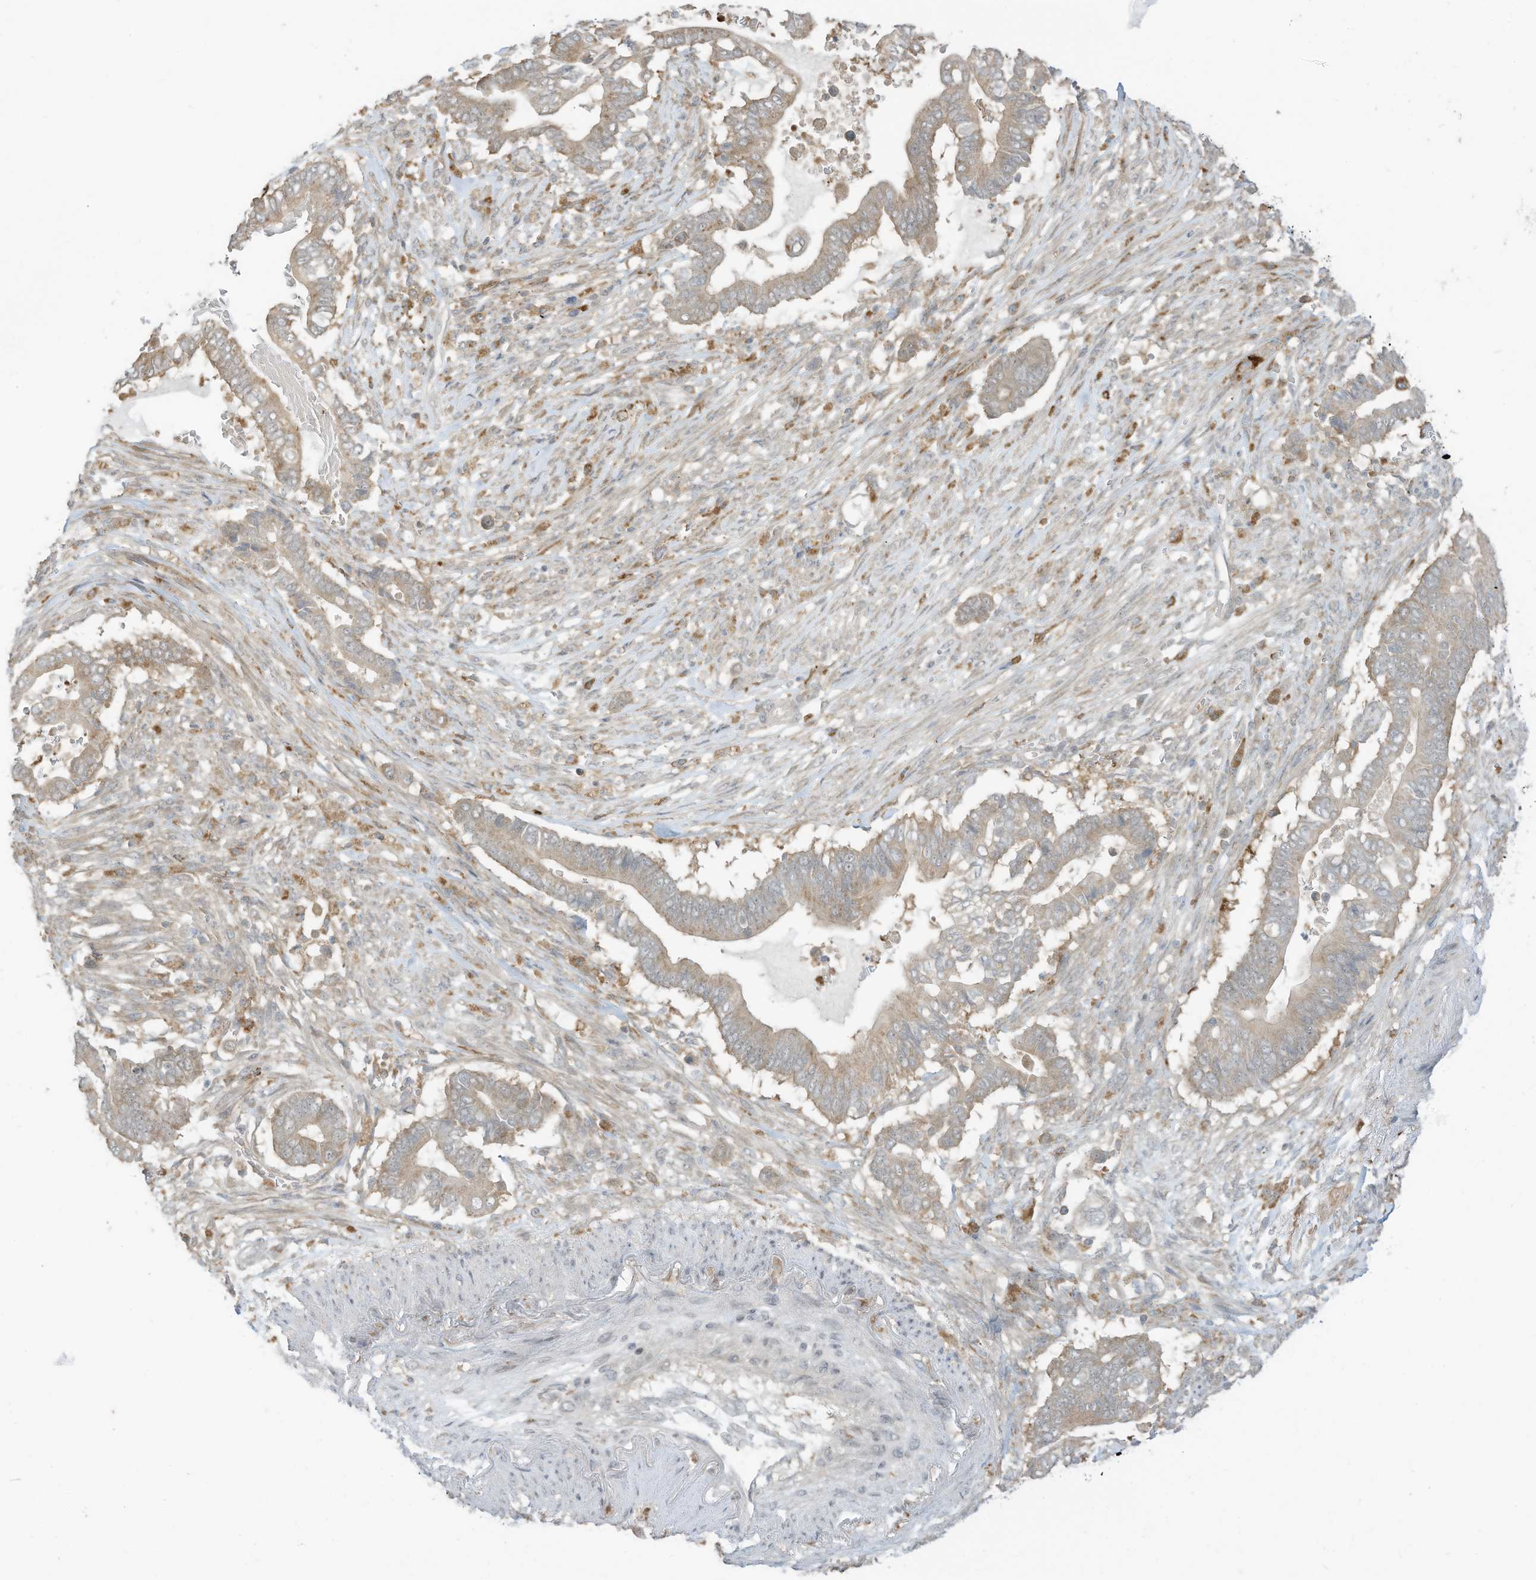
{"staining": {"intensity": "weak", "quantity": ">75%", "location": "cytoplasmic/membranous"}, "tissue": "pancreatic cancer", "cell_type": "Tumor cells", "image_type": "cancer", "snomed": [{"axis": "morphology", "description": "Adenocarcinoma, NOS"}, {"axis": "topography", "description": "Pancreas"}], "caption": "Pancreatic adenocarcinoma stained with a protein marker reveals weak staining in tumor cells.", "gene": "DZIP3", "patient": {"sex": "male", "age": 68}}